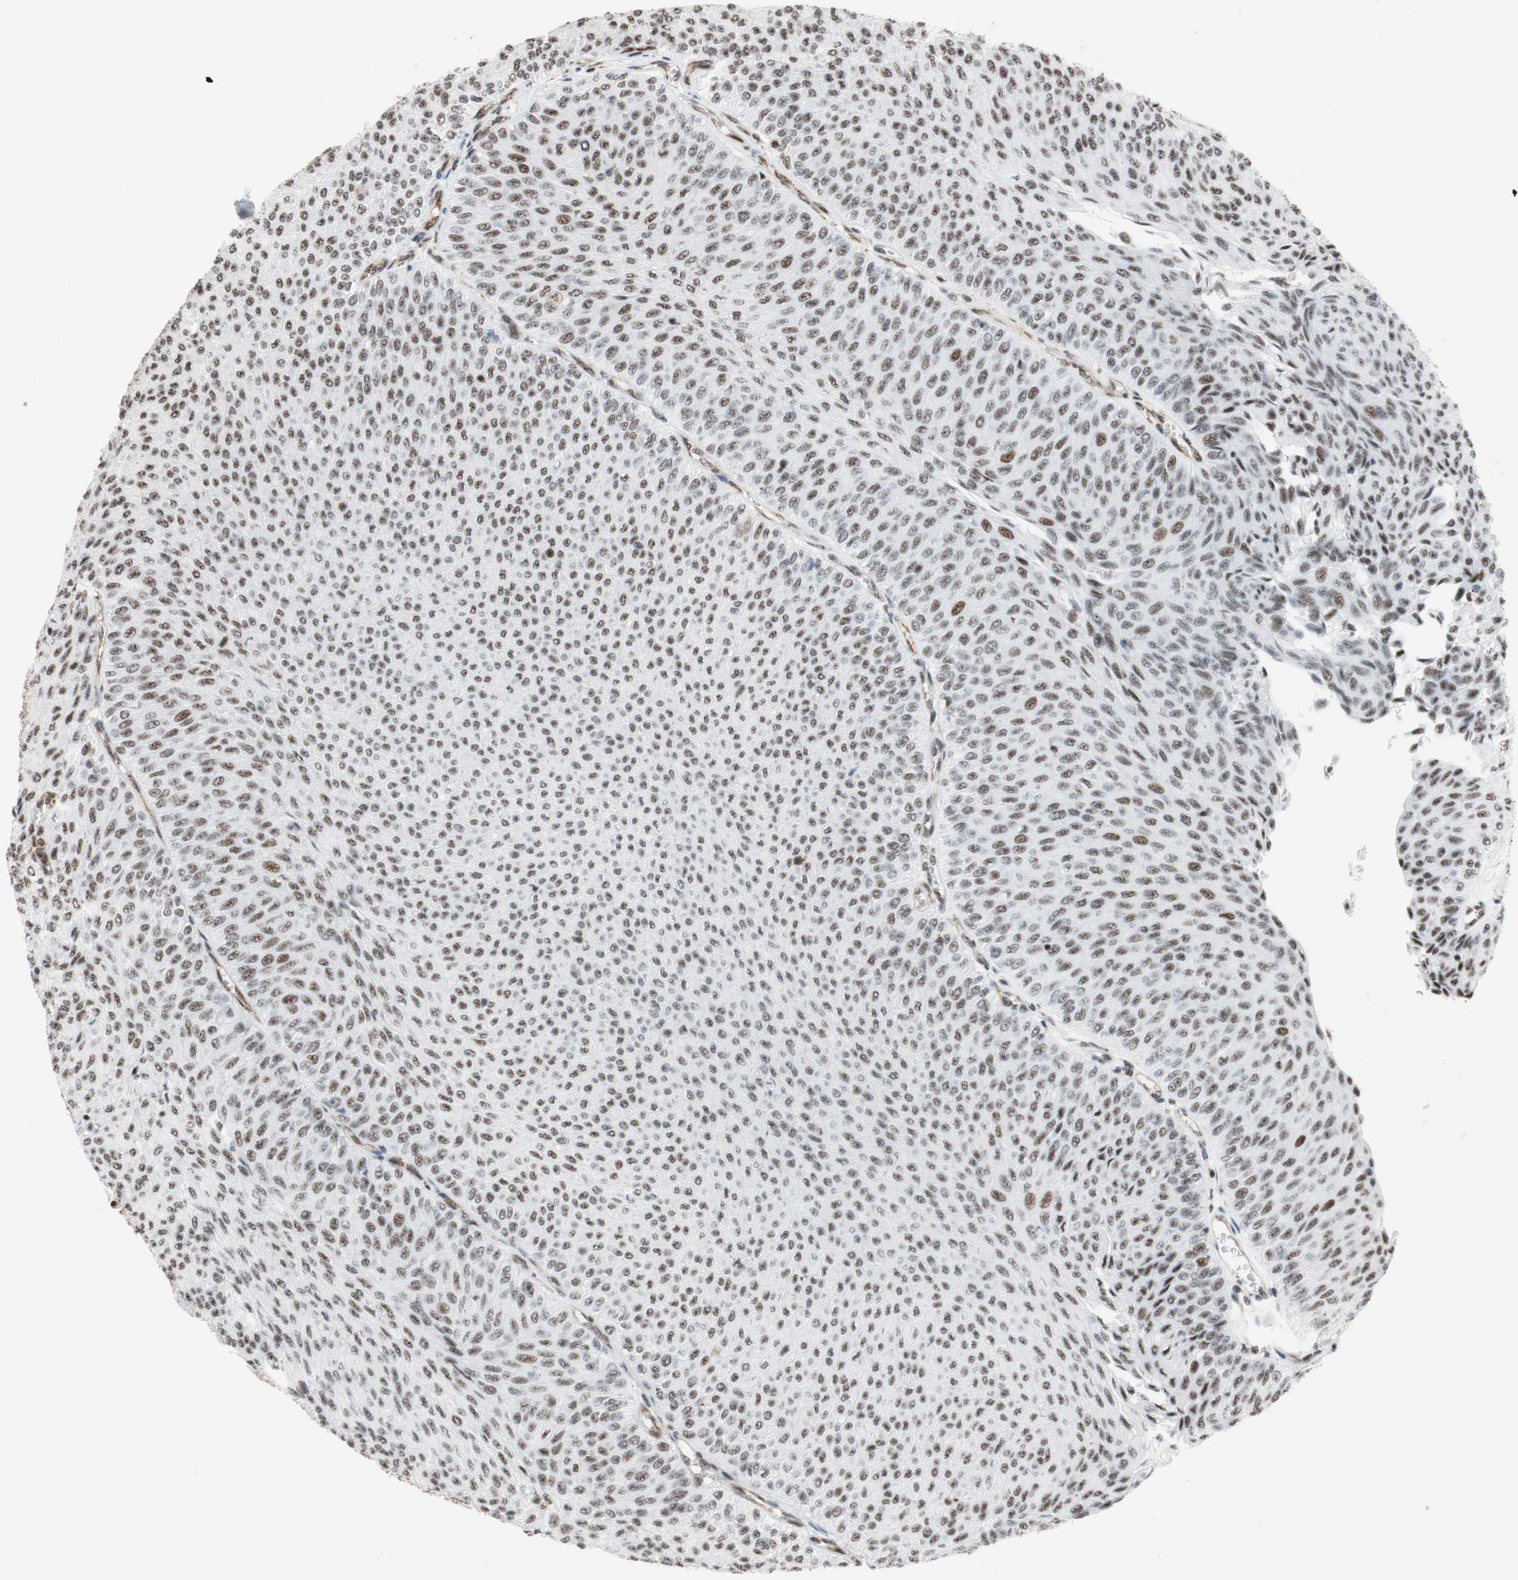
{"staining": {"intensity": "weak", "quantity": "25%-75%", "location": "nuclear"}, "tissue": "urothelial cancer", "cell_type": "Tumor cells", "image_type": "cancer", "snomed": [{"axis": "morphology", "description": "Urothelial carcinoma, Low grade"}, {"axis": "topography", "description": "Urinary bladder"}], "caption": "The immunohistochemical stain labels weak nuclear staining in tumor cells of low-grade urothelial carcinoma tissue. The protein is shown in brown color, while the nuclei are stained blue.", "gene": "SAP18", "patient": {"sex": "male", "age": 78}}